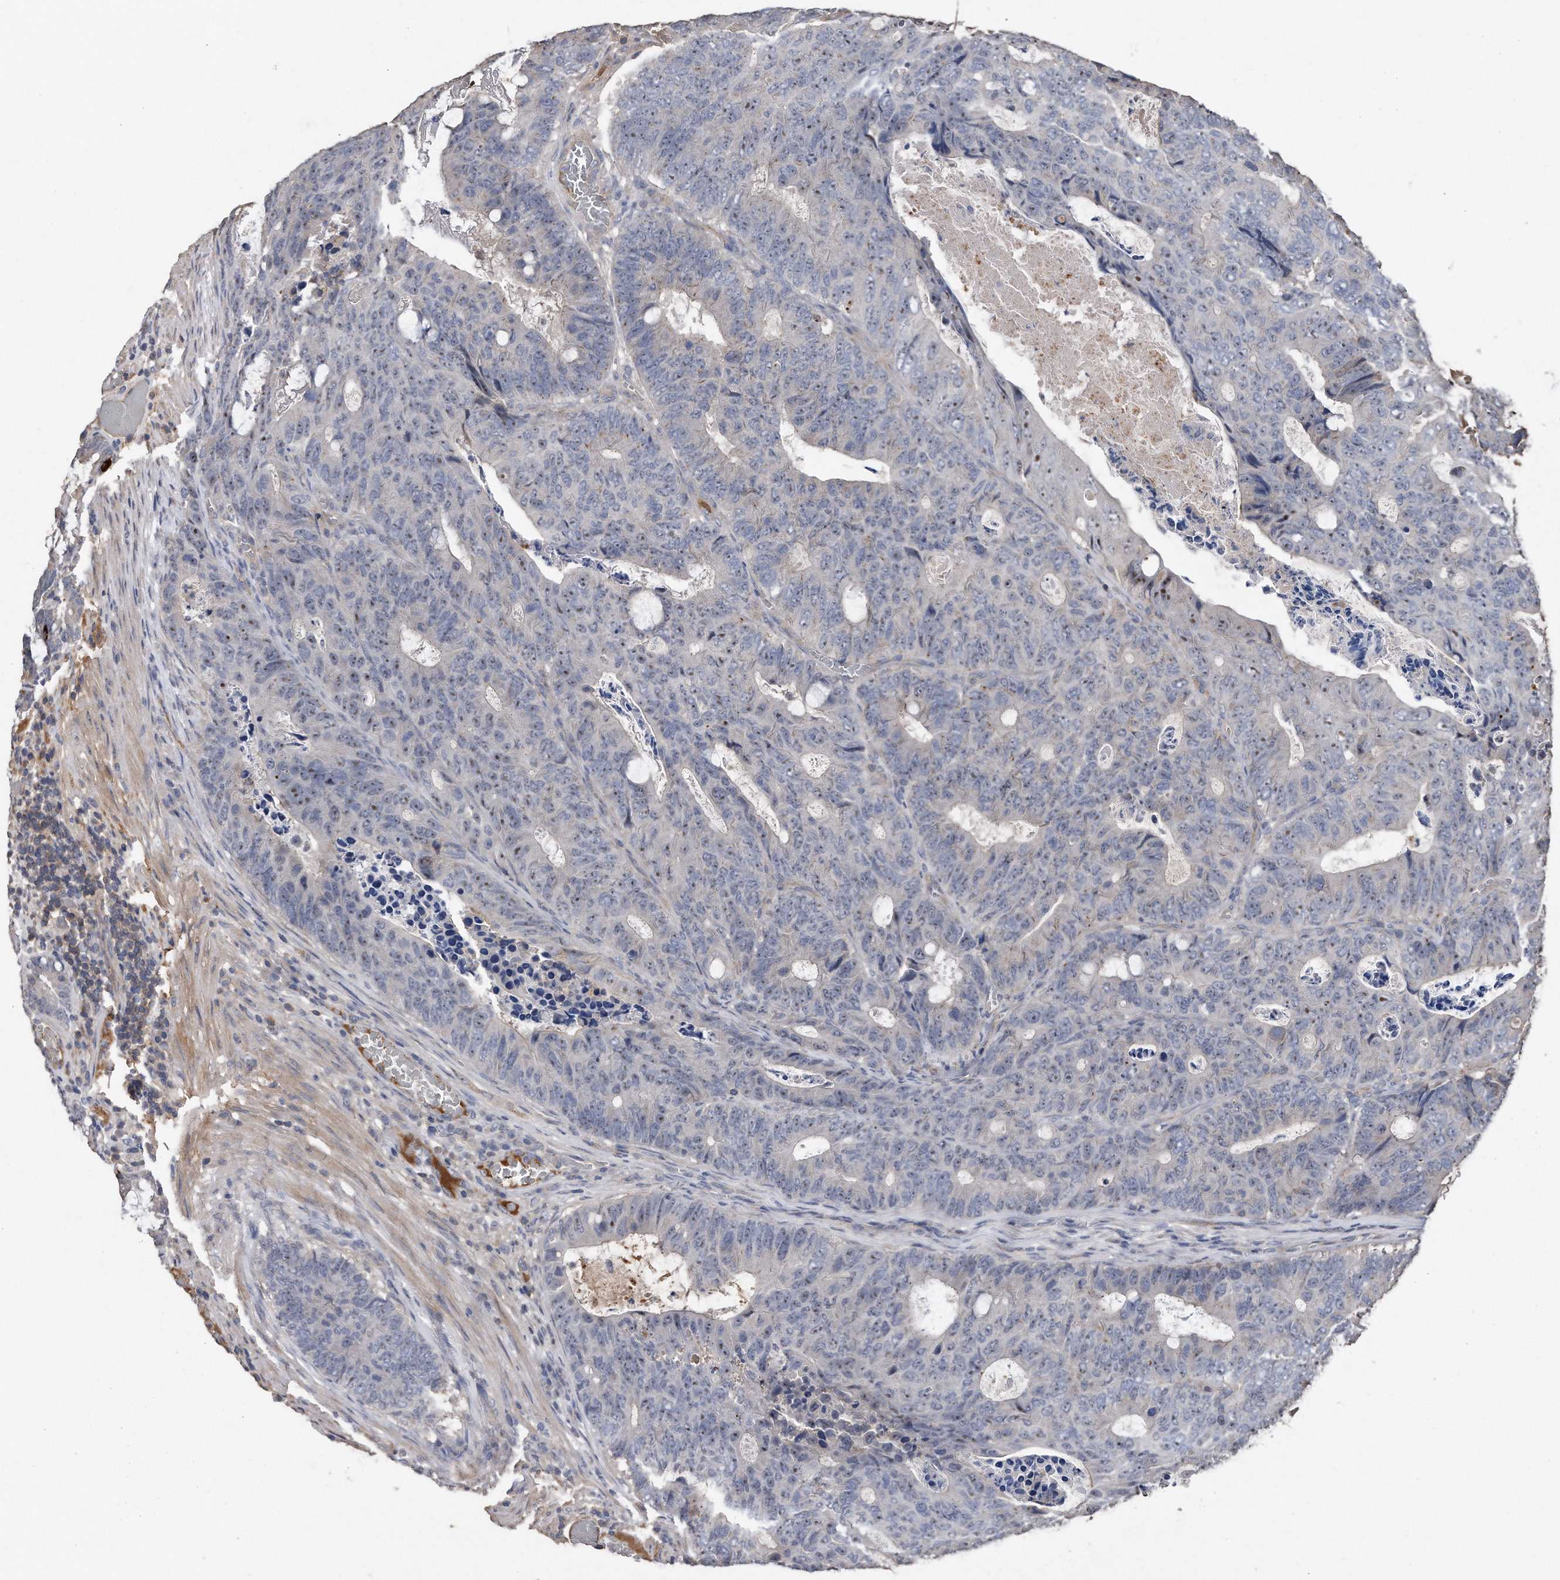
{"staining": {"intensity": "negative", "quantity": "none", "location": "none"}, "tissue": "colorectal cancer", "cell_type": "Tumor cells", "image_type": "cancer", "snomed": [{"axis": "morphology", "description": "Adenocarcinoma, NOS"}, {"axis": "topography", "description": "Colon"}], "caption": "Tumor cells are negative for protein expression in human adenocarcinoma (colorectal). Brightfield microscopy of immunohistochemistry stained with DAB (3,3'-diaminobenzidine) (brown) and hematoxylin (blue), captured at high magnification.", "gene": "KCND3", "patient": {"sex": "male", "age": 87}}